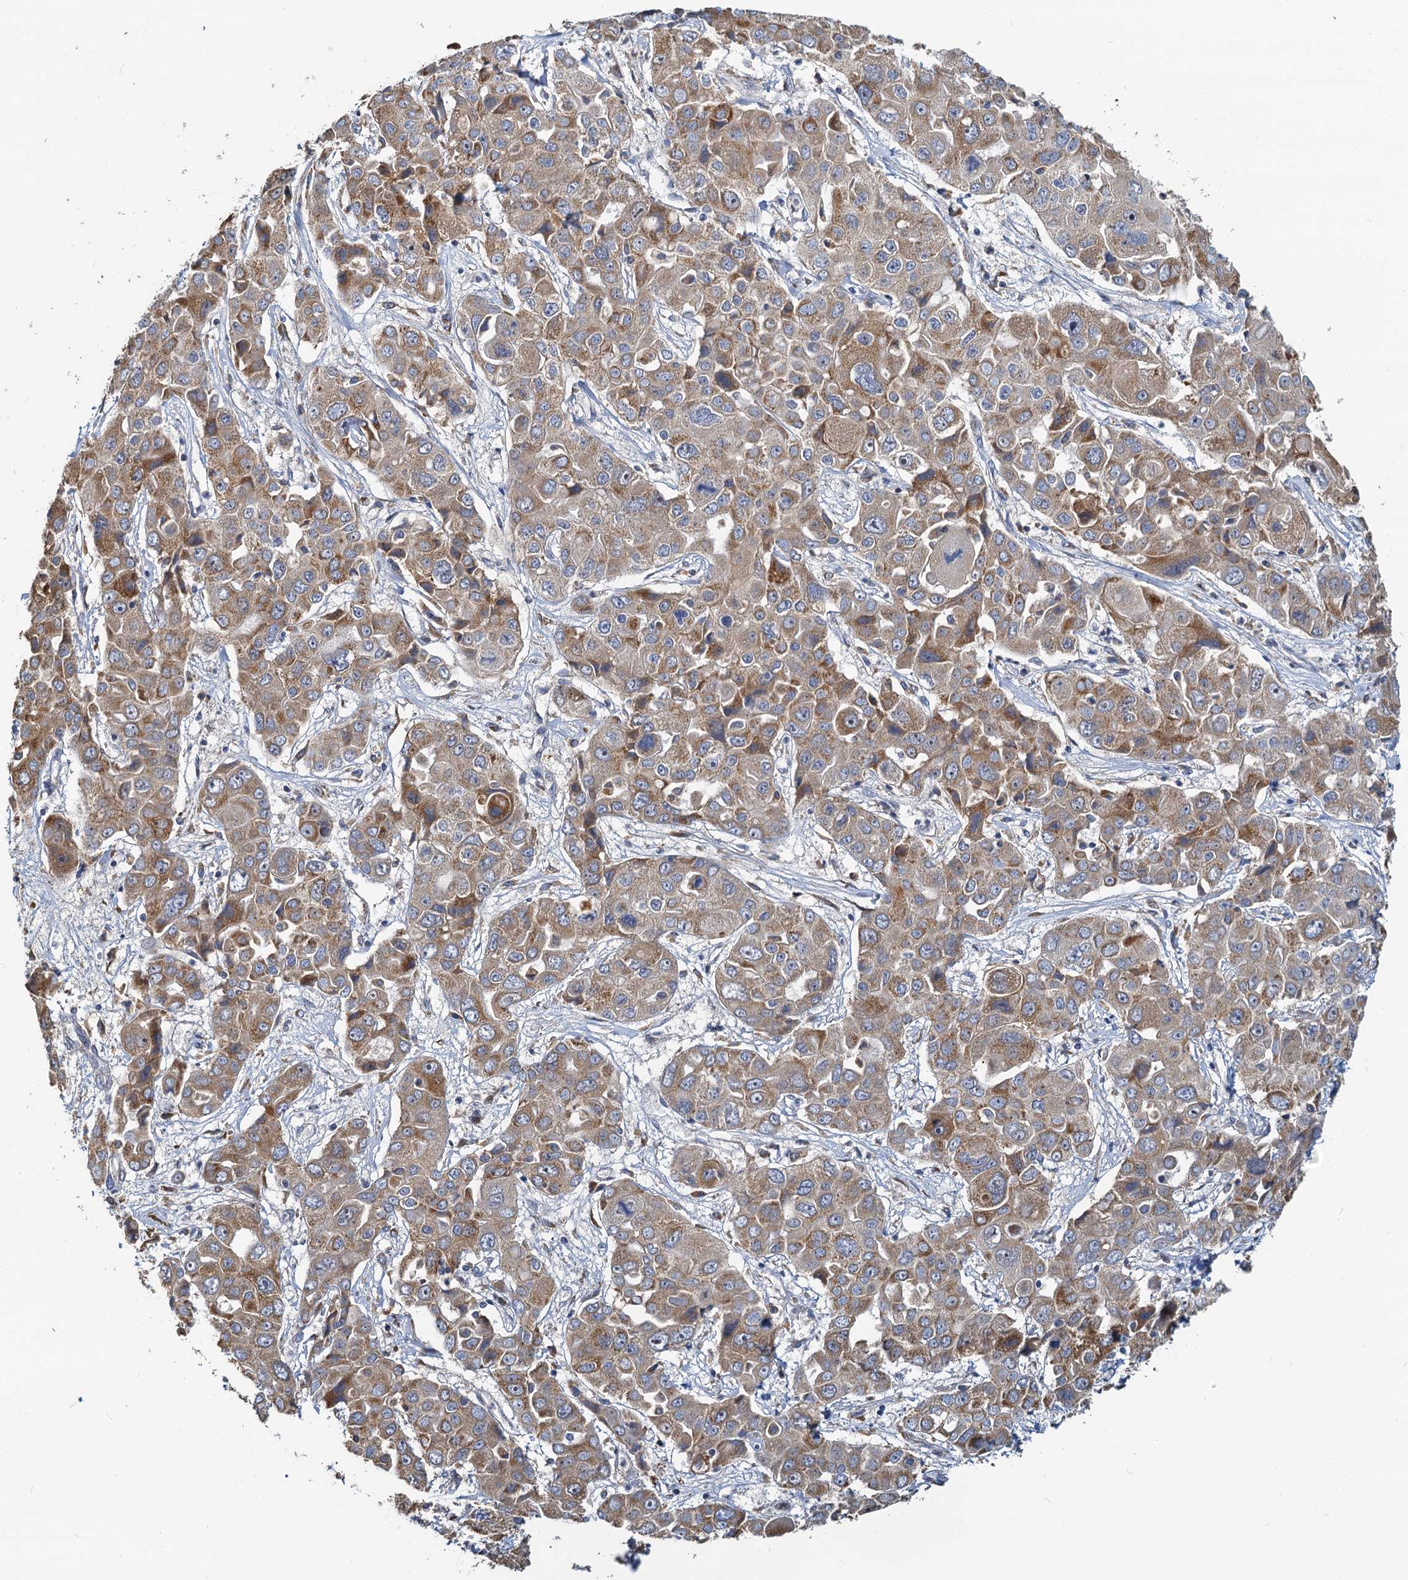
{"staining": {"intensity": "moderate", "quantity": ">75%", "location": "cytoplasmic/membranous"}, "tissue": "liver cancer", "cell_type": "Tumor cells", "image_type": "cancer", "snomed": [{"axis": "morphology", "description": "Cholangiocarcinoma"}, {"axis": "topography", "description": "Liver"}], "caption": "Immunohistochemistry (IHC) of liver cancer reveals medium levels of moderate cytoplasmic/membranous staining in approximately >75% of tumor cells.", "gene": "NKAPD1", "patient": {"sex": "male", "age": 67}}